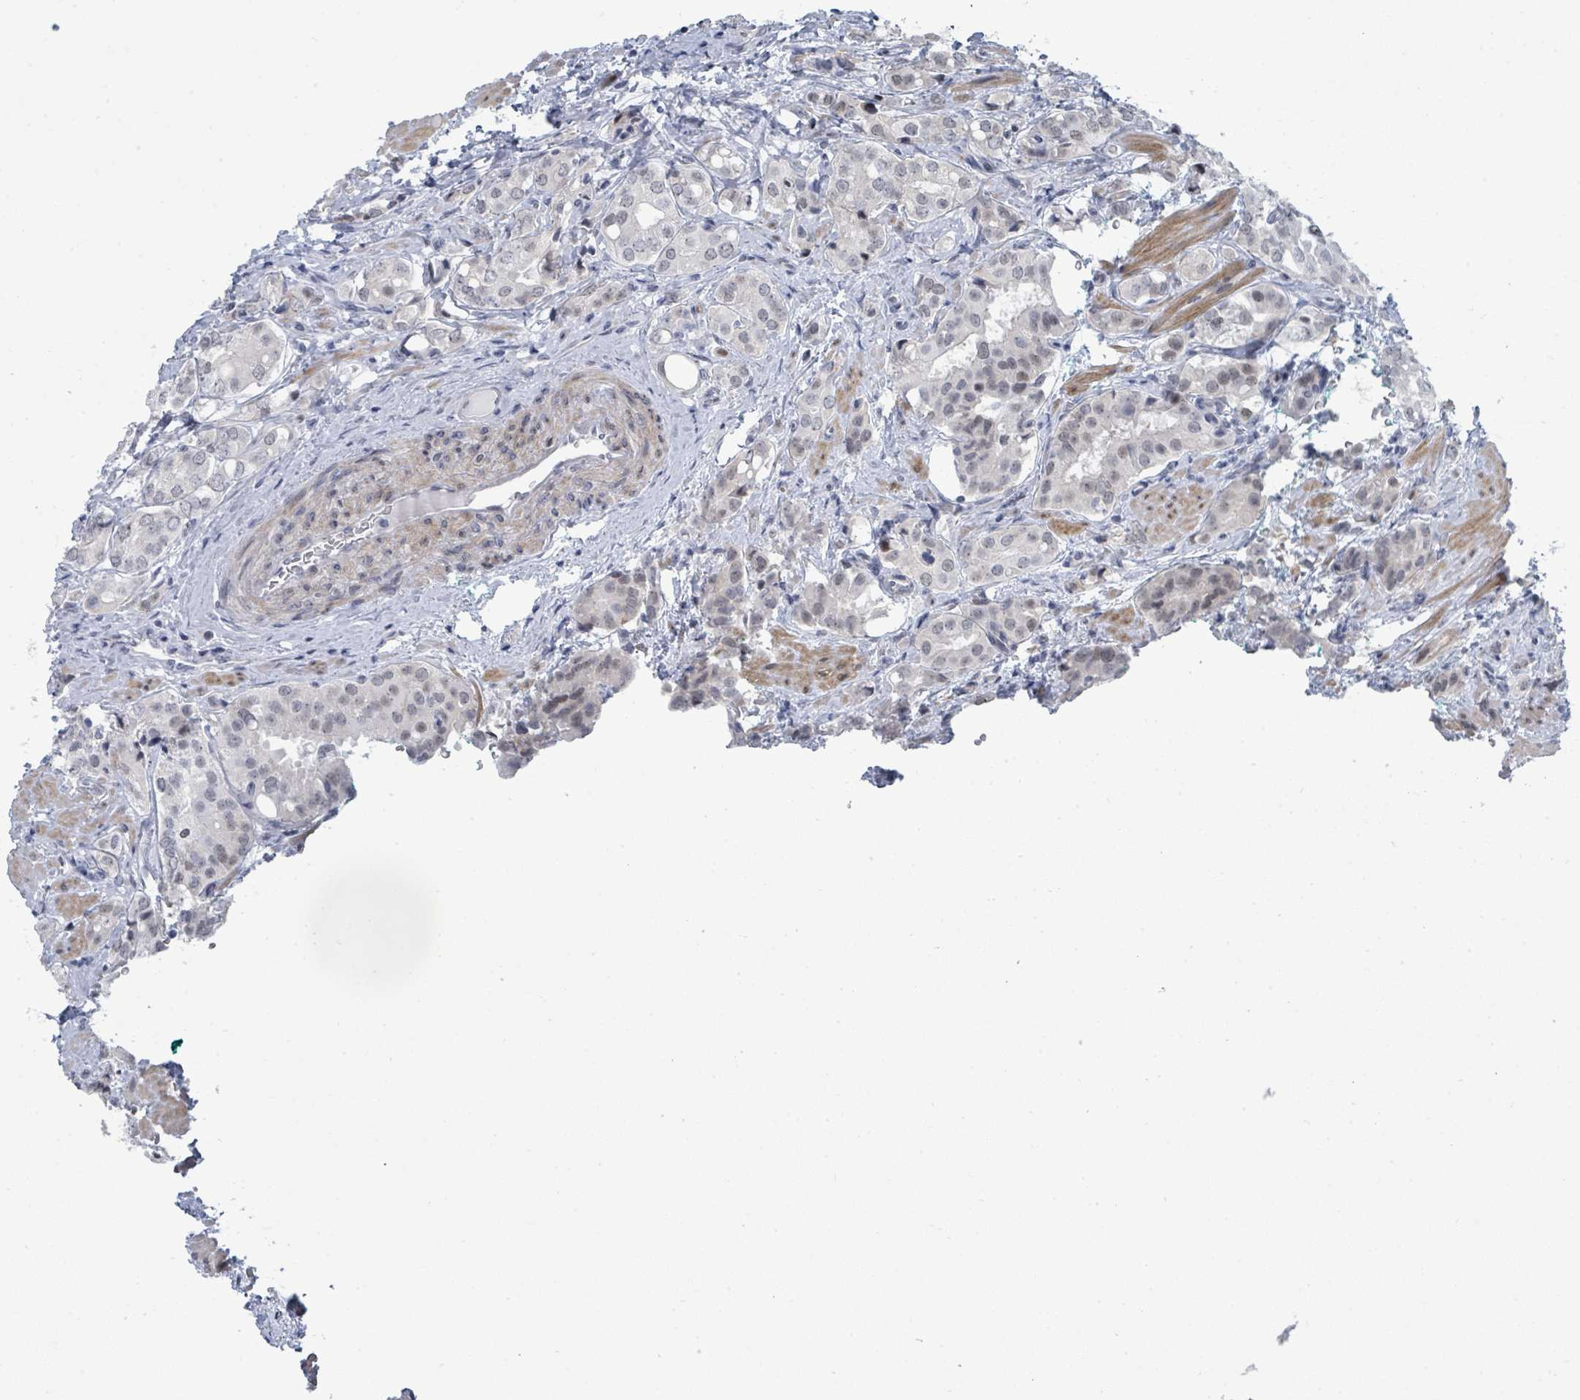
{"staining": {"intensity": "negative", "quantity": "none", "location": "none"}, "tissue": "prostate cancer", "cell_type": "Tumor cells", "image_type": "cancer", "snomed": [{"axis": "morphology", "description": "Adenocarcinoma, High grade"}, {"axis": "topography", "description": "Prostate"}], "caption": "Immunohistochemical staining of human prostate cancer (high-grade adenocarcinoma) reveals no significant positivity in tumor cells.", "gene": "CT45A5", "patient": {"sex": "male", "age": 71}}